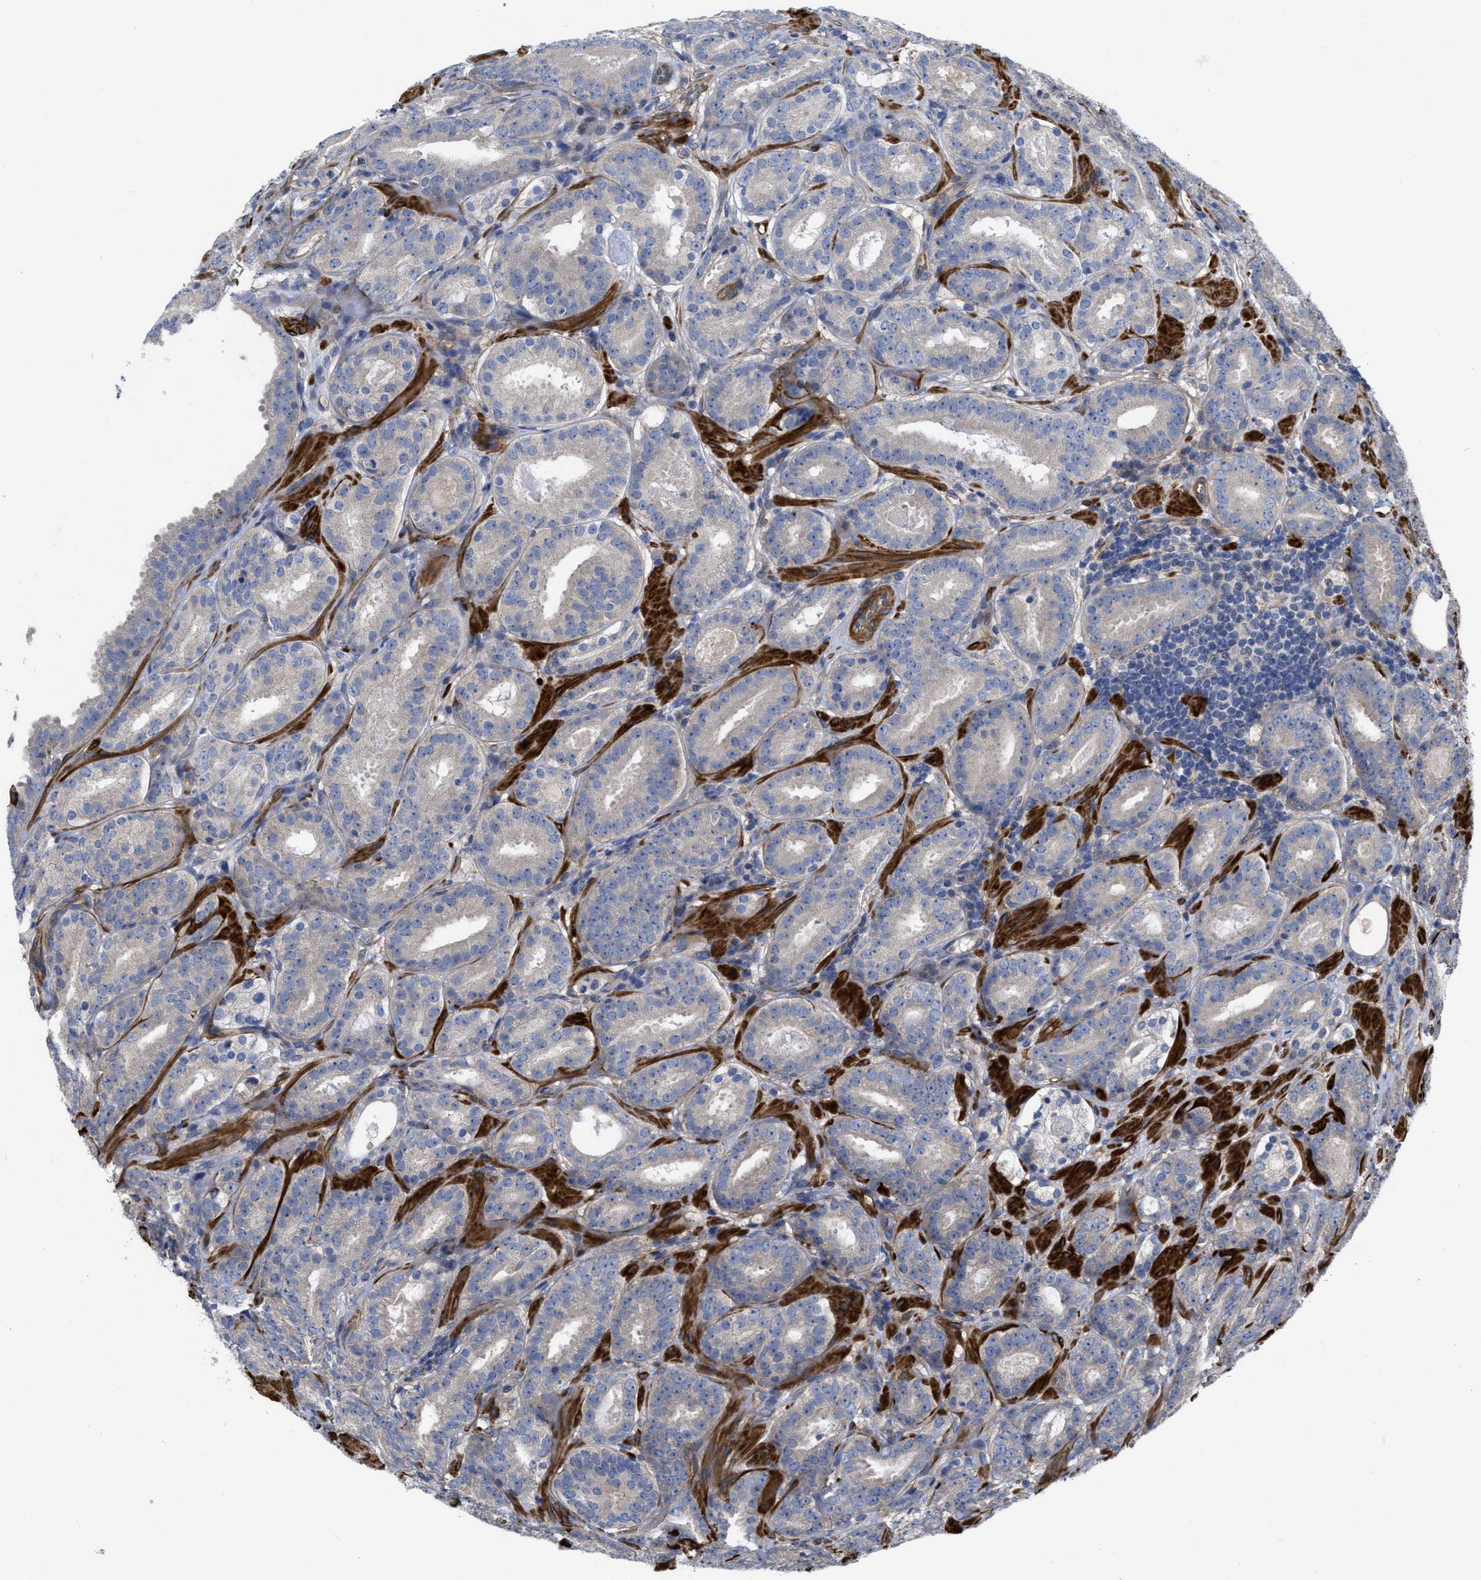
{"staining": {"intensity": "negative", "quantity": "none", "location": "none"}, "tissue": "prostate cancer", "cell_type": "Tumor cells", "image_type": "cancer", "snomed": [{"axis": "morphology", "description": "Adenocarcinoma, Low grade"}, {"axis": "topography", "description": "Prostate"}], "caption": "Low-grade adenocarcinoma (prostate) was stained to show a protein in brown. There is no significant positivity in tumor cells.", "gene": "ARHGEF26", "patient": {"sex": "male", "age": 69}}